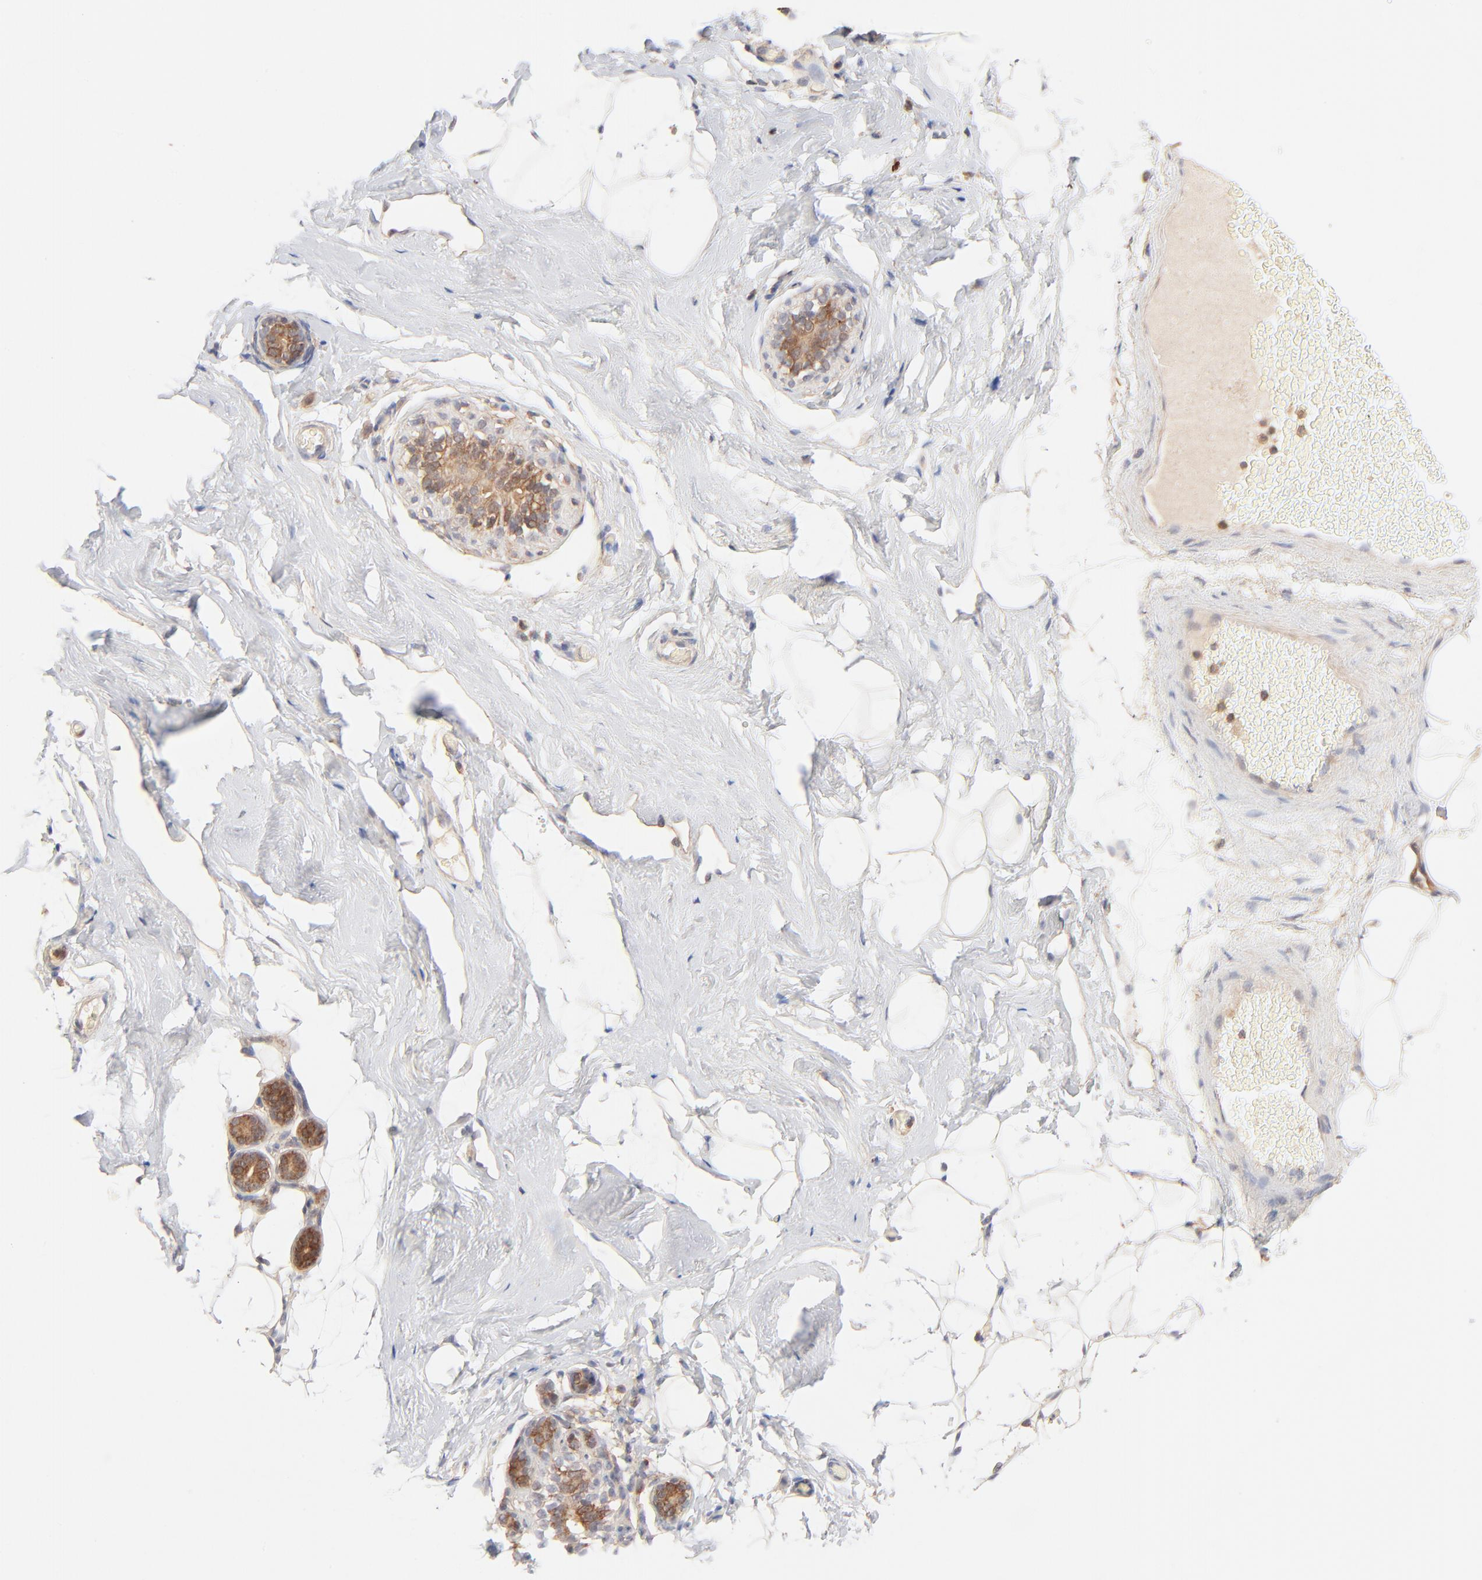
{"staining": {"intensity": "negative", "quantity": "none", "location": "none"}, "tissue": "breast", "cell_type": "Adipocytes", "image_type": "normal", "snomed": [{"axis": "morphology", "description": "Normal tissue, NOS"}, {"axis": "topography", "description": "Breast"}, {"axis": "topography", "description": "Soft tissue"}], "caption": "Immunohistochemistry image of benign breast: breast stained with DAB shows no significant protein positivity in adipocytes.", "gene": "CSPG4", "patient": {"sex": "female", "age": 75}}